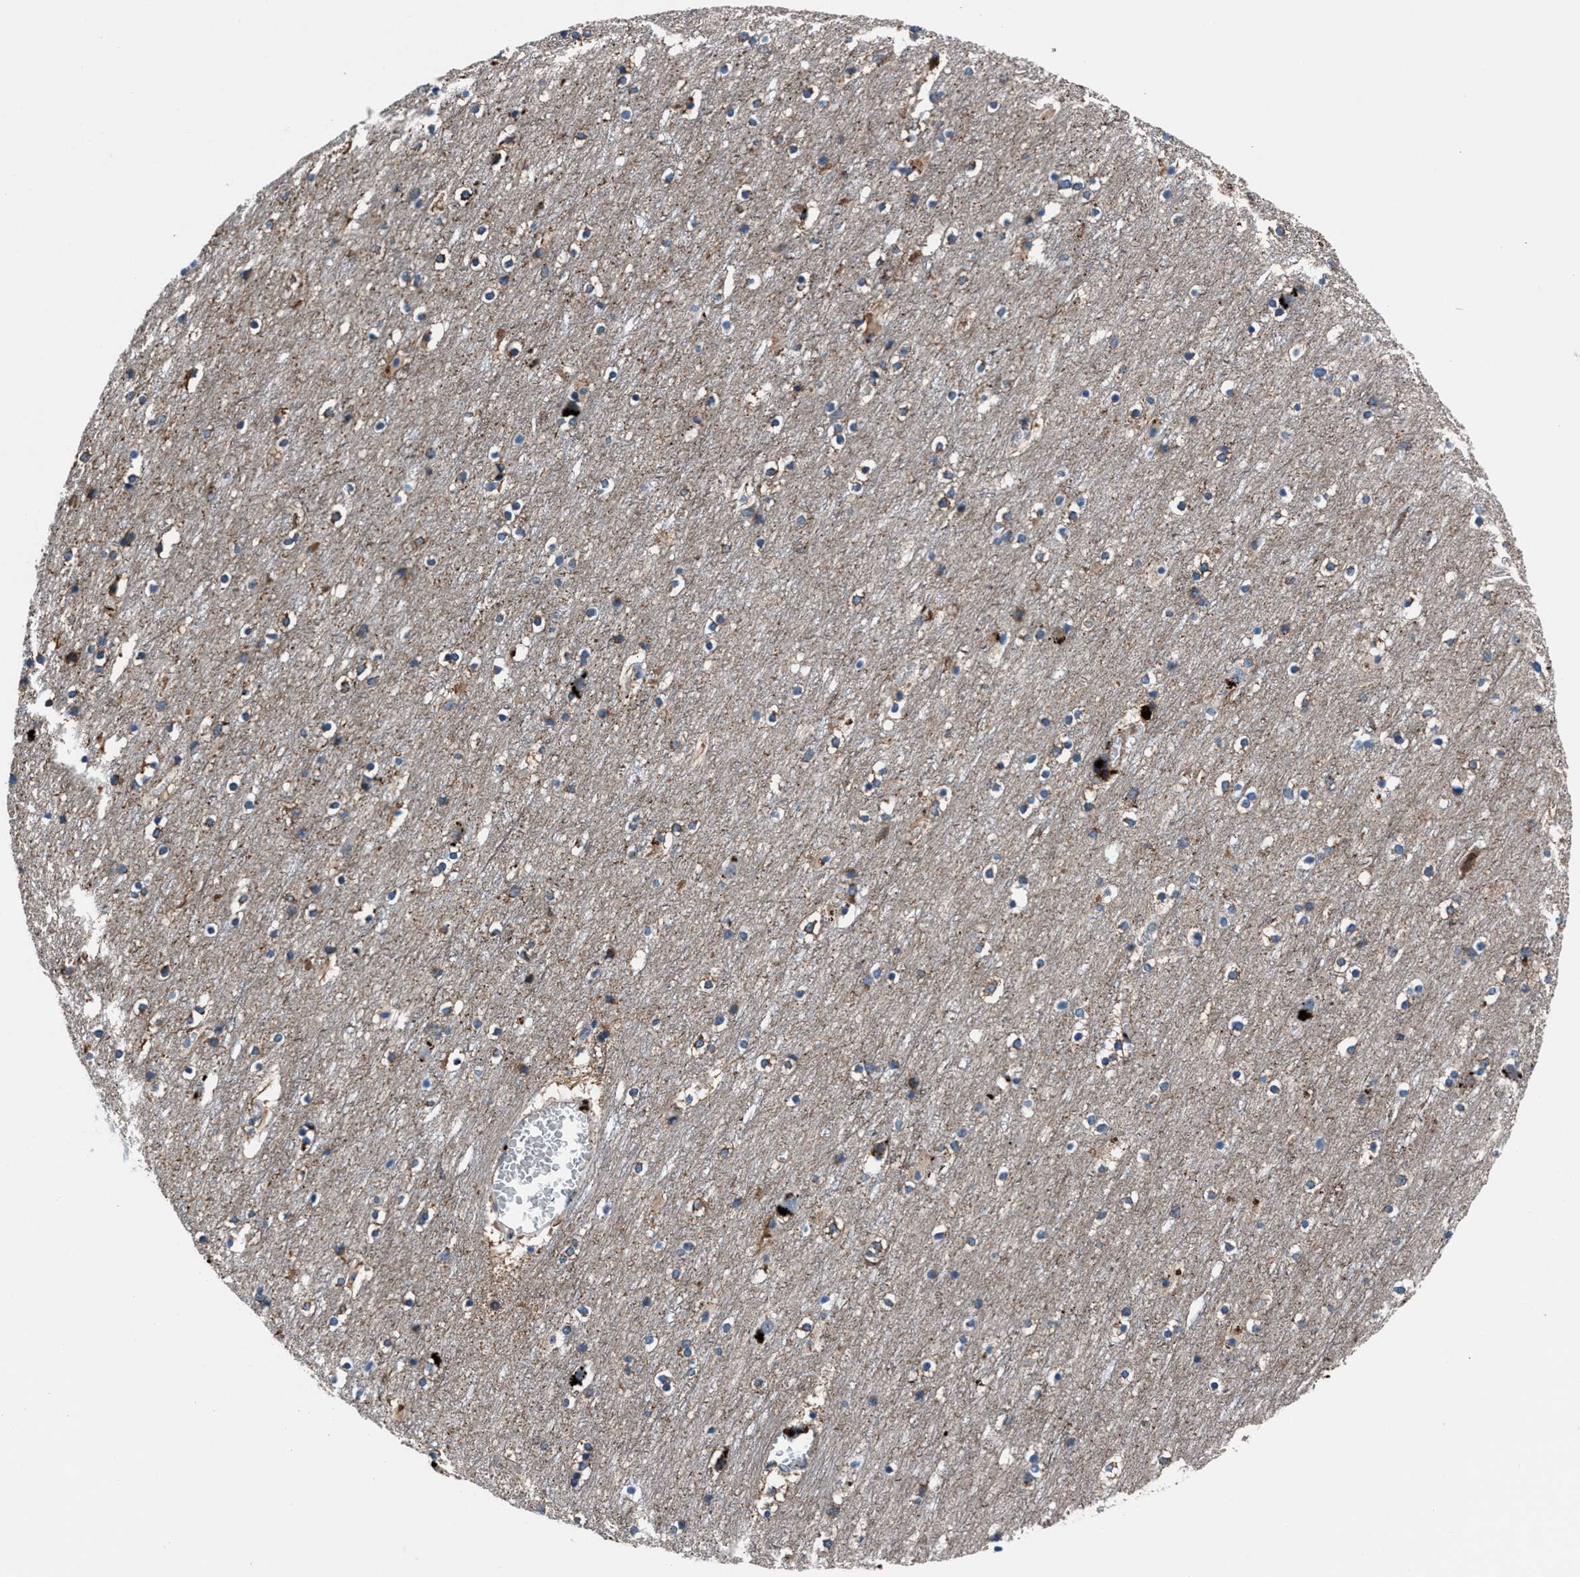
{"staining": {"intensity": "negative", "quantity": "none", "location": "none"}, "tissue": "cerebral cortex", "cell_type": "Endothelial cells", "image_type": "normal", "snomed": [{"axis": "morphology", "description": "Normal tissue, NOS"}, {"axis": "topography", "description": "Cerebral cortex"}], "caption": "Protein analysis of unremarkable cerebral cortex displays no significant expression in endothelial cells.", "gene": "MFSD11", "patient": {"sex": "male", "age": 45}}